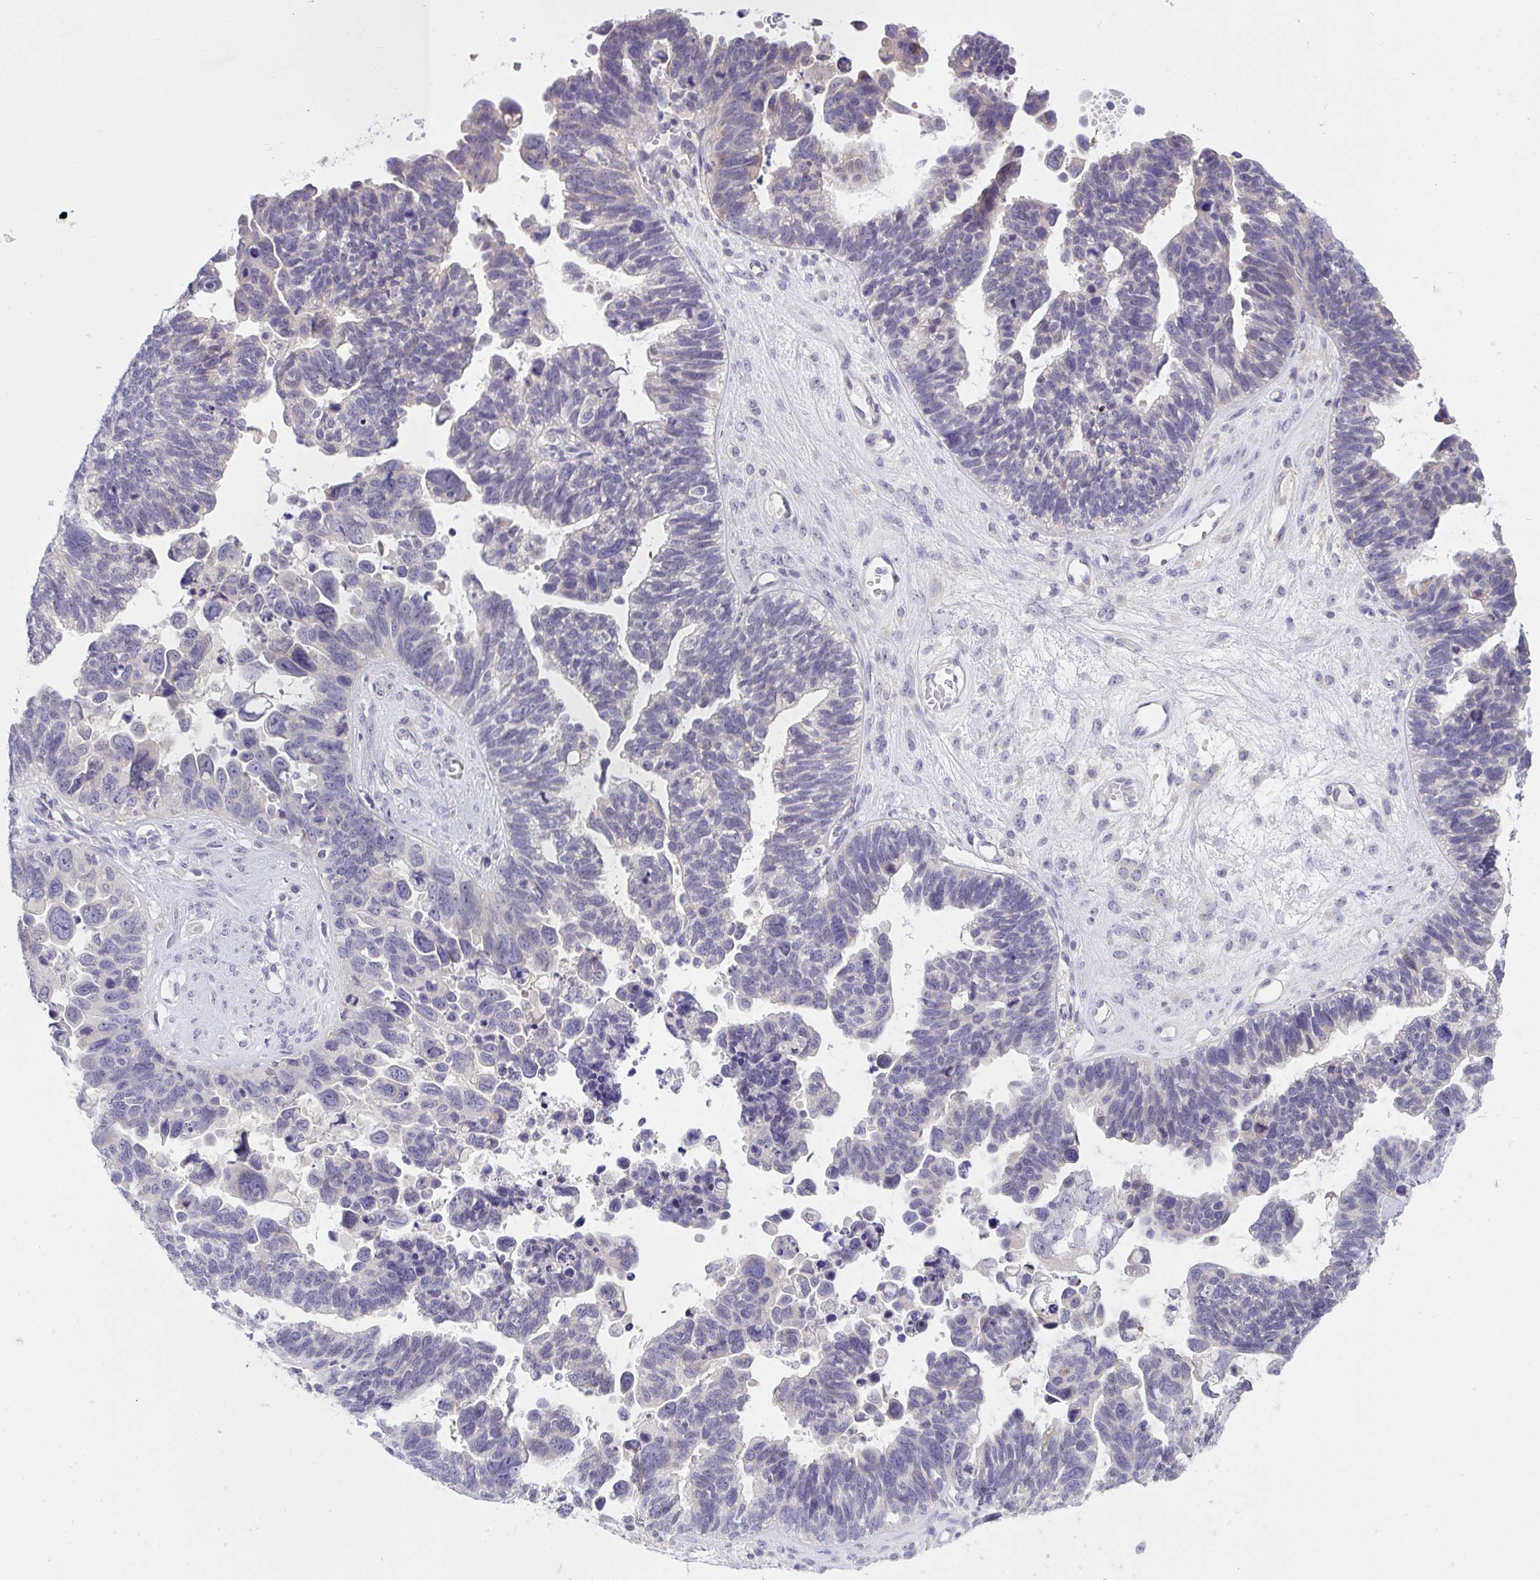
{"staining": {"intensity": "negative", "quantity": "none", "location": "none"}, "tissue": "ovarian cancer", "cell_type": "Tumor cells", "image_type": "cancer", "snomed": [{"axis": "morphology", "description": "Cystadenocarcinoma, serous, NOS"}, {"axis": "topography", "description": "Ovary"}], "caption": "Protein analysis of ovarian cancer reveals no significant staining in tumor cells. The staining was performed using DAB to visualize the protein expression in brown, while the nuclei were stained in blue with hematoxylin (Magnification: 20x).", "gene": "TMEM41A", "patient": {"sex": "female", "age": 60}}